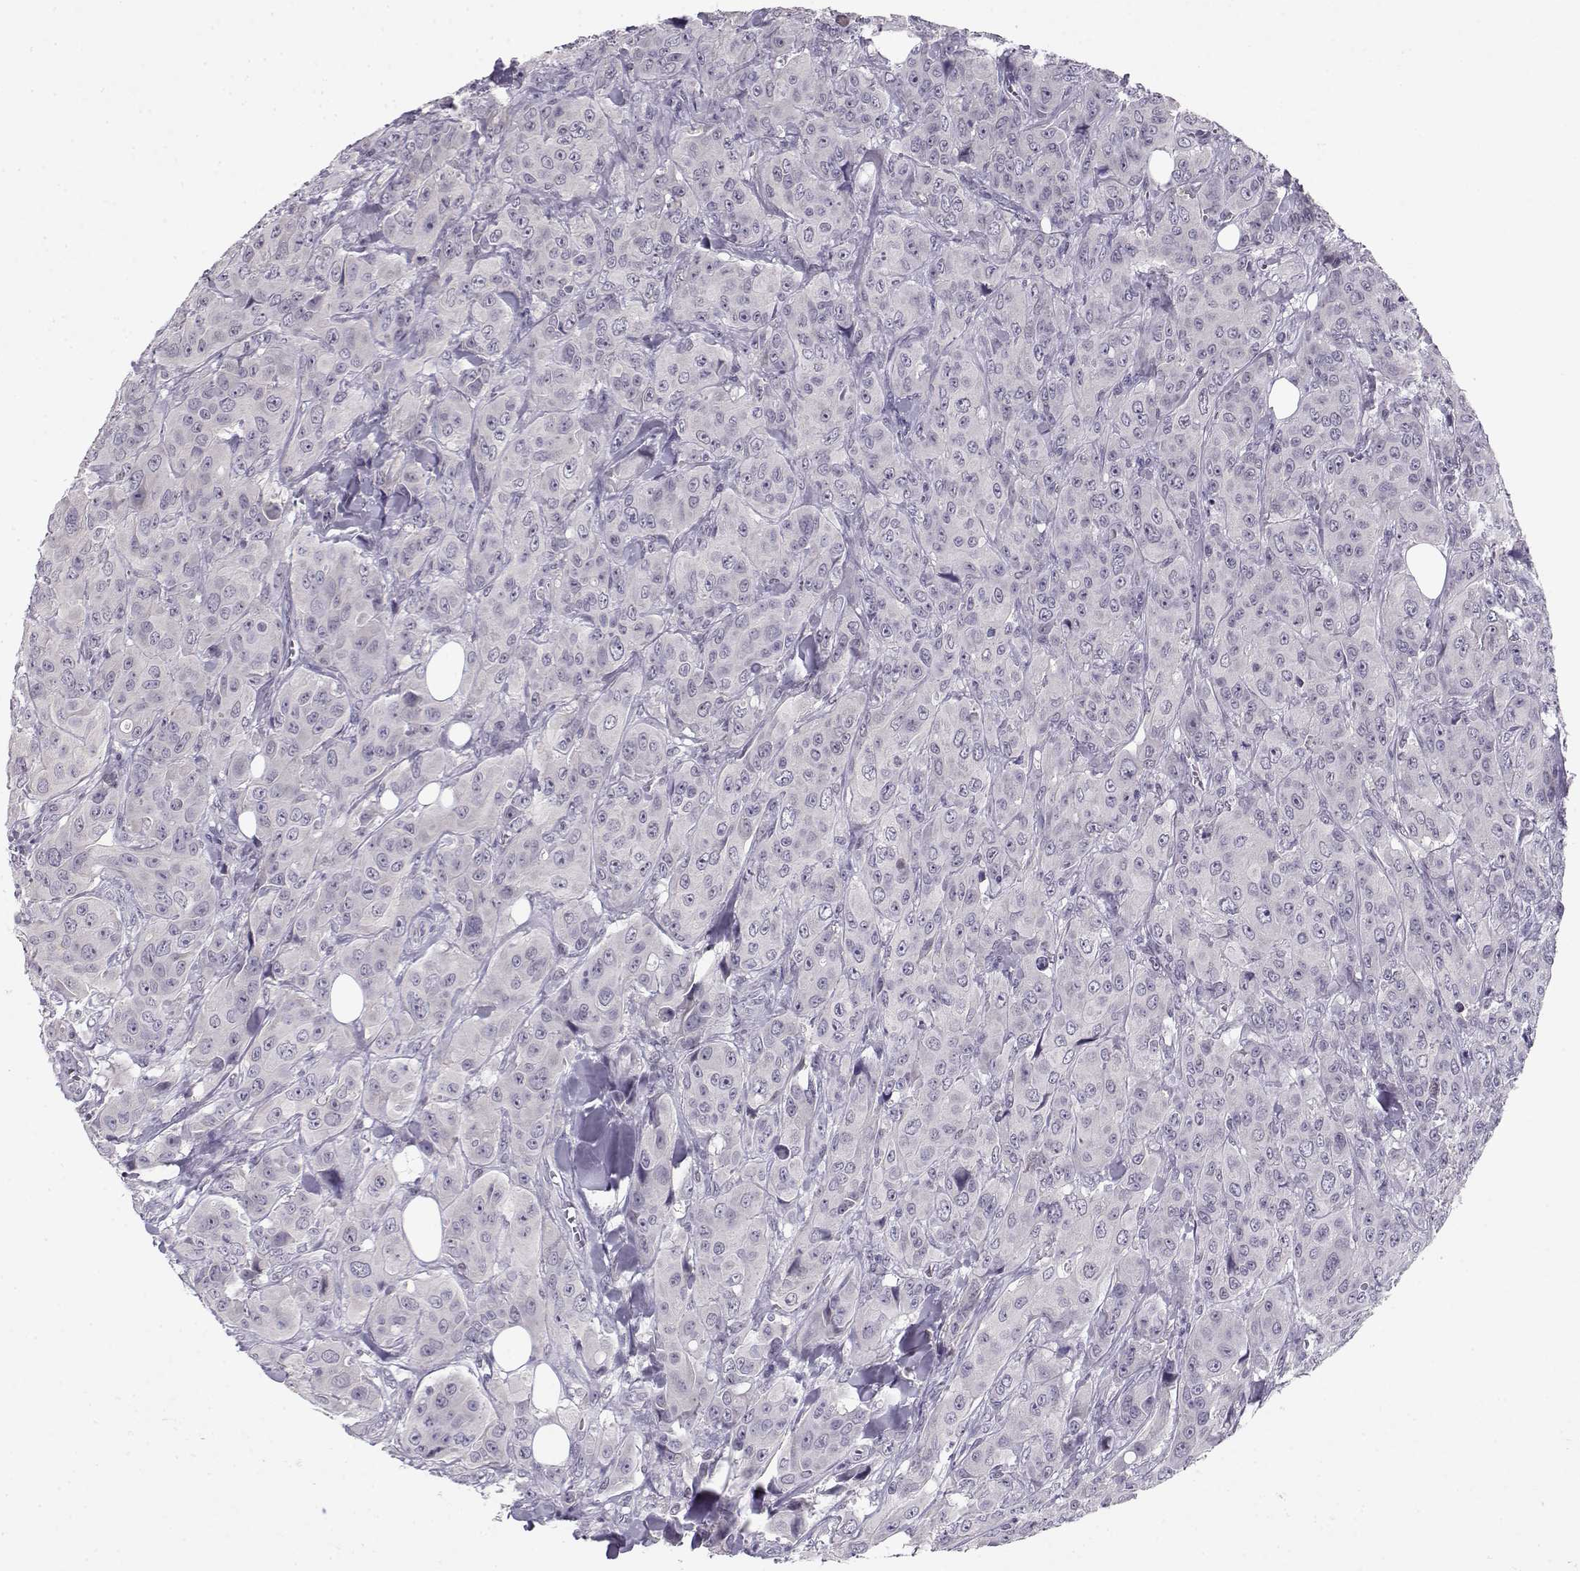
{"staining": {"intensity": "negative", "quantity": "none", "location": "none"}, "tissue": "breast cancer", "cell_type": "Tumor cells", "image_type": "cancer", "snomed": [{"axis": "morphology", "description": "Duct carcinoma"}, {"axis": "topography", "description": "Breast"}], "caption": "Immunohistochemistry (IHC) histopathology image of human infiltrating ductal carcinoma (breast) stained for a protein (brown), which shows no positivity in tumor cells.", "gene": "C16orf86", "patient": {"sex": "female", "age": 43}}